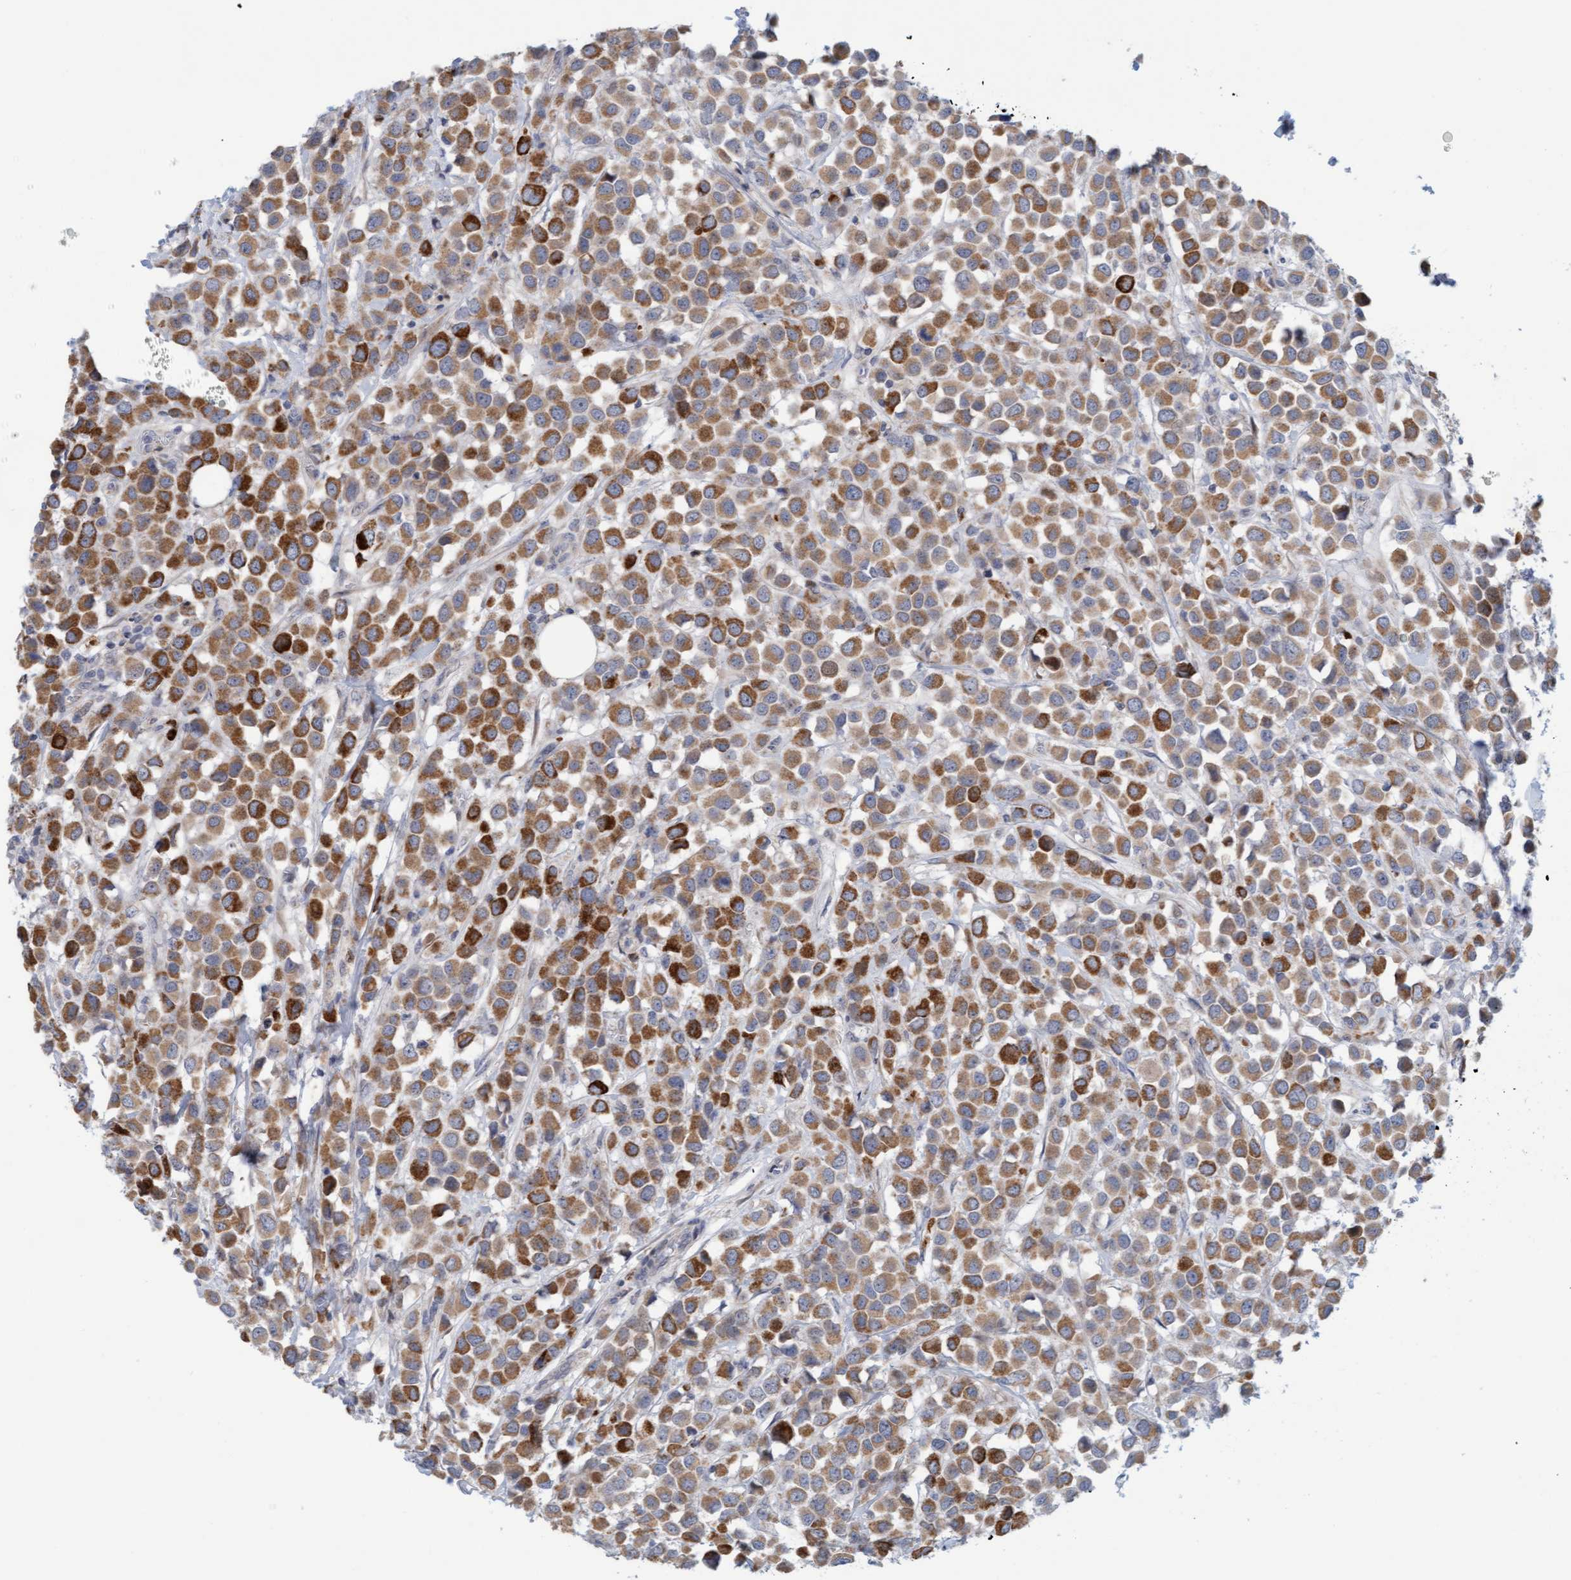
{"staining": {"intensity": "strong", "quantity": ">75%", "location": "cytoplasmic/membranous"}, "tissue": "breast cancer", "cell_type": "Tumor cells", "image_type": "cancer", "snomed": [{"axis": "morphology", "description": "Duct carcinoma"}, {"axis": "topography", "description": "Breast"}], "caption": "Immunohistochemical staining of breast cancer (intraductal carcinoma) reveals high levels of strong cytoplasmic/membranous staining in about >75% of tumor cells.", "gene": "ZC3H3", "patient": {"sex": "female", "age": 61}}